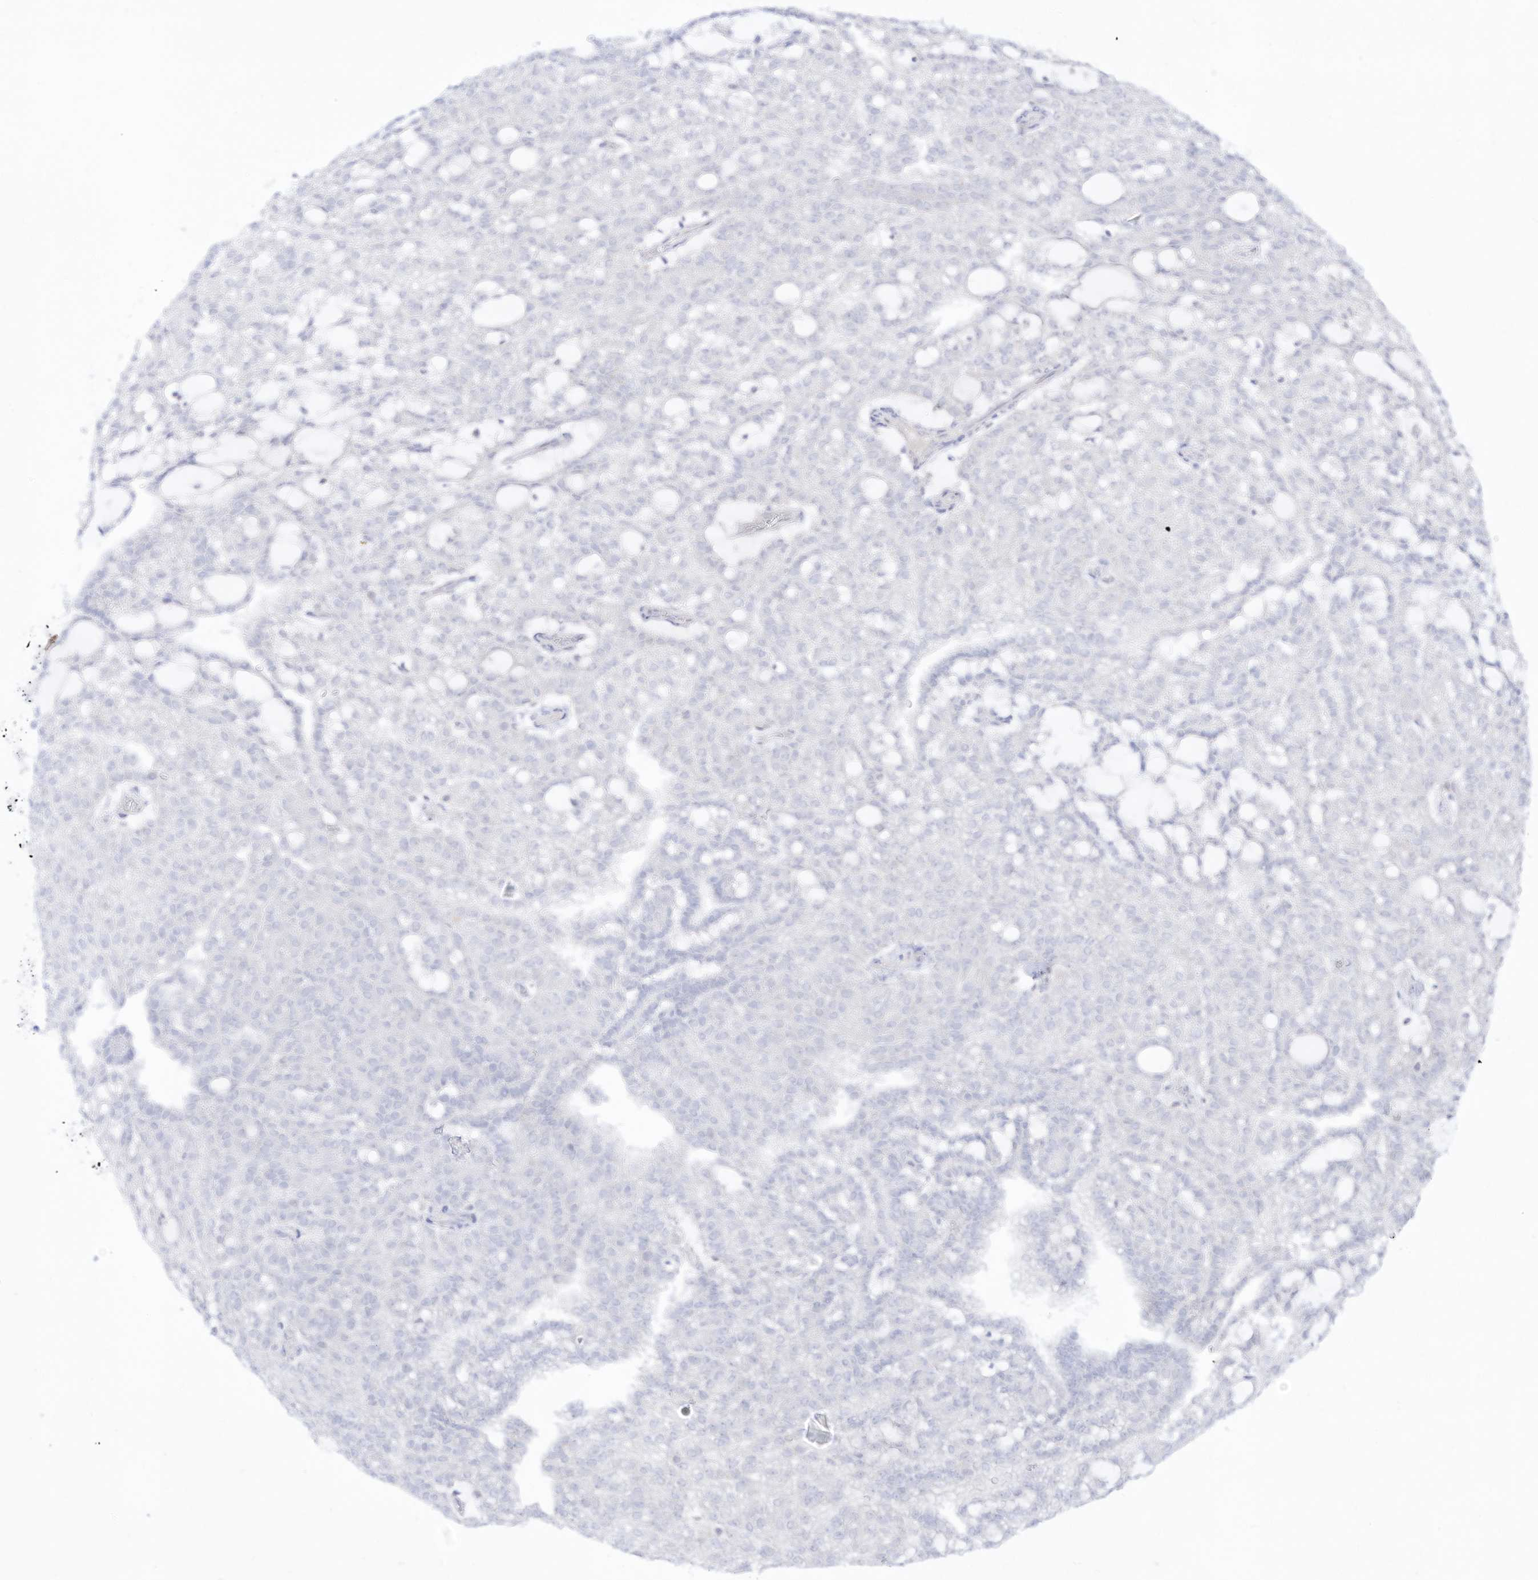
{"staining": {"intensity": "negative", "quantity": "none", "location": "none"}, "tissue": "renal cancer", "cell_type": "Tumor cells", "image_type": "cancer", "snomed": [{"axis": "morphology", "description": "Adenocarcinoma, NOS"}, {"axis": "topography", "description": "Kidney"}], "caption": "Immunohistochemical staining of human renal cancer demonstrates no significant staining in tumor cells.", "gene": "DMKN", "patient": {"sex": "male", "age": 63}}